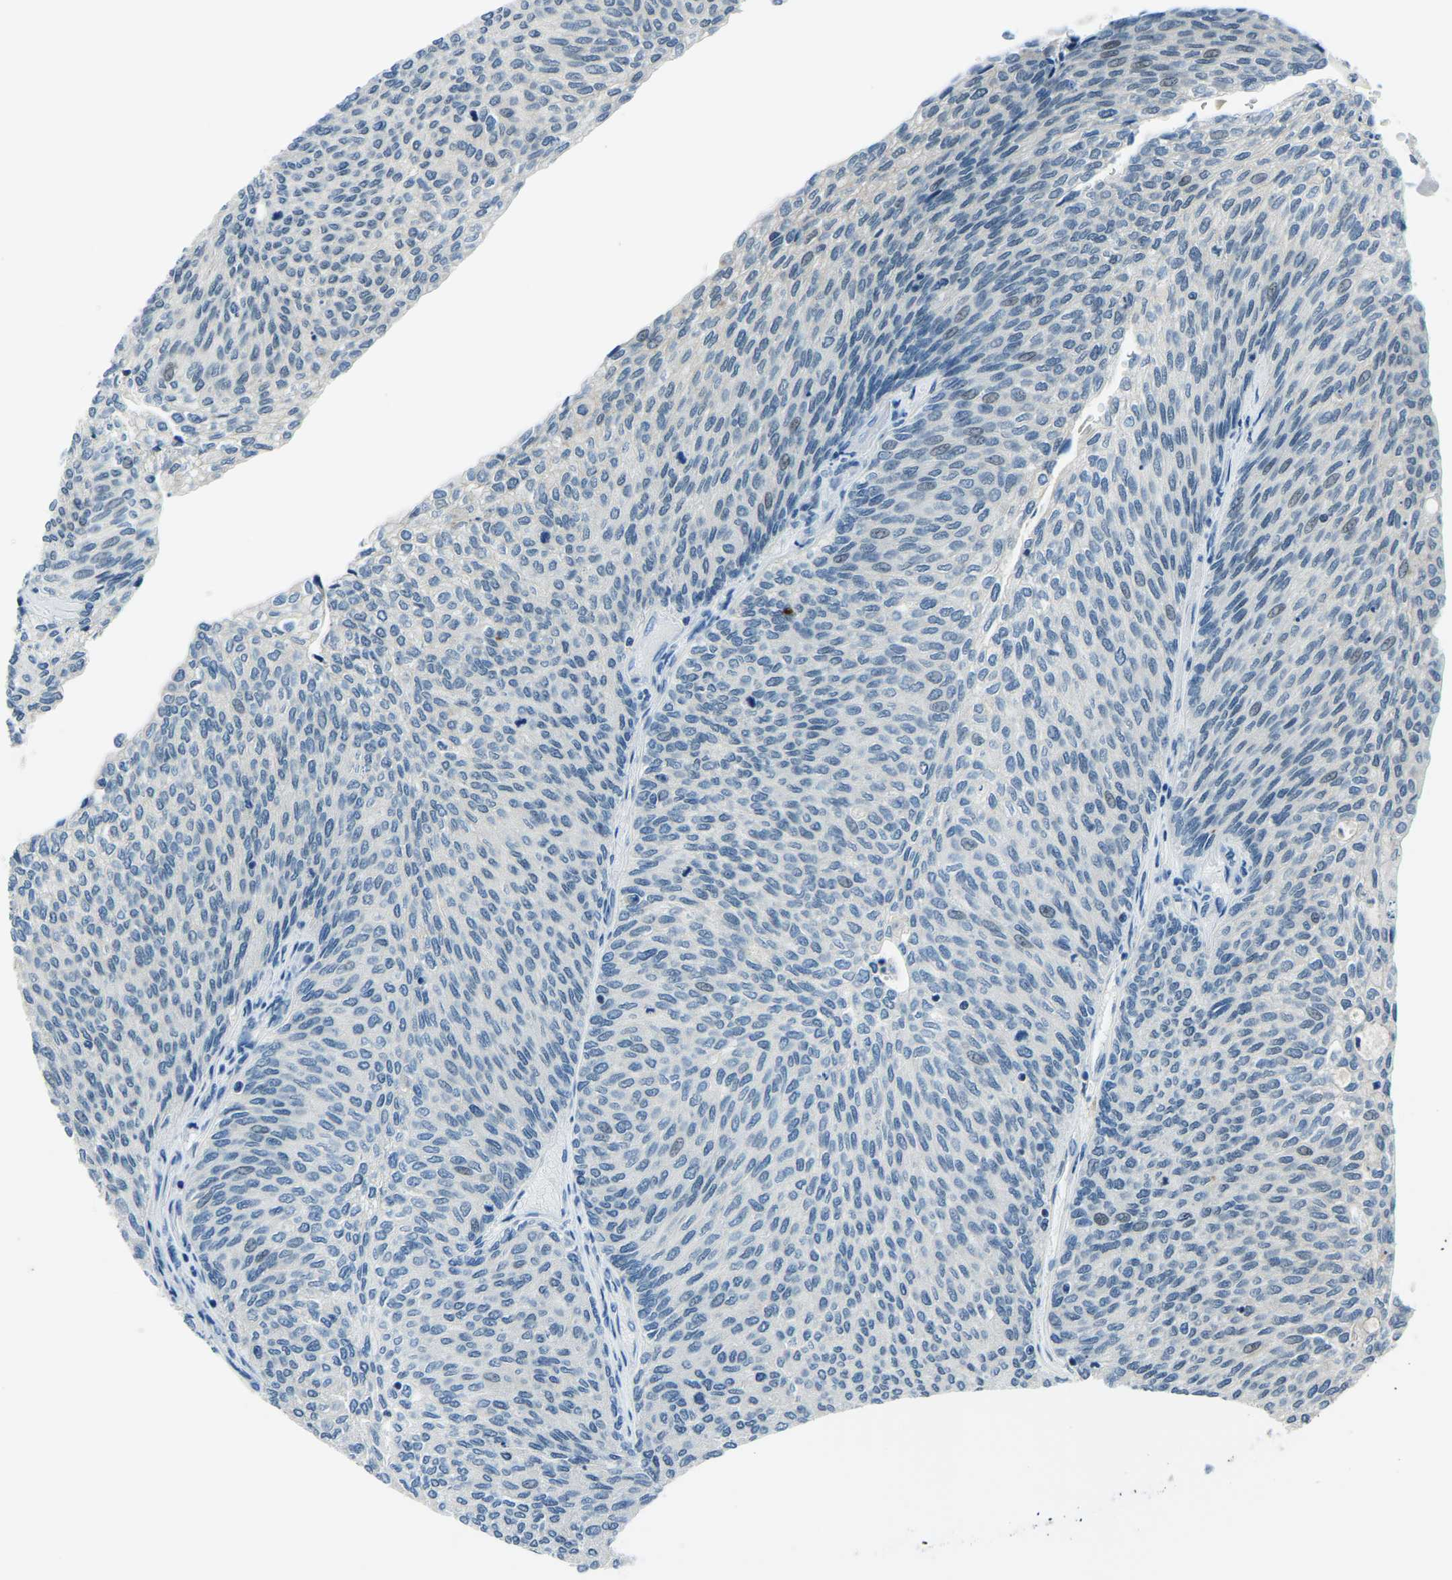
{"staining": {"intensity": "negative", "quantity": "none", "location": "none"}, "tissue": "urothelial cancer", "cell_type": "Tumor cells", "image_type": "cancer", "snomed": [{"axis": "morphology", "description": "Urothelial carcinoma, Low grade"}, {"axis": "topography", "description": "Urinary bladder"}], "caption": "Tumor cells show no significant protein positivity in urothelial cancer. (DAB immunohistochemistry with hematoxylin counter stain).", "gene": "RRP1", "patient": {"sex": "female", "age": 79}}